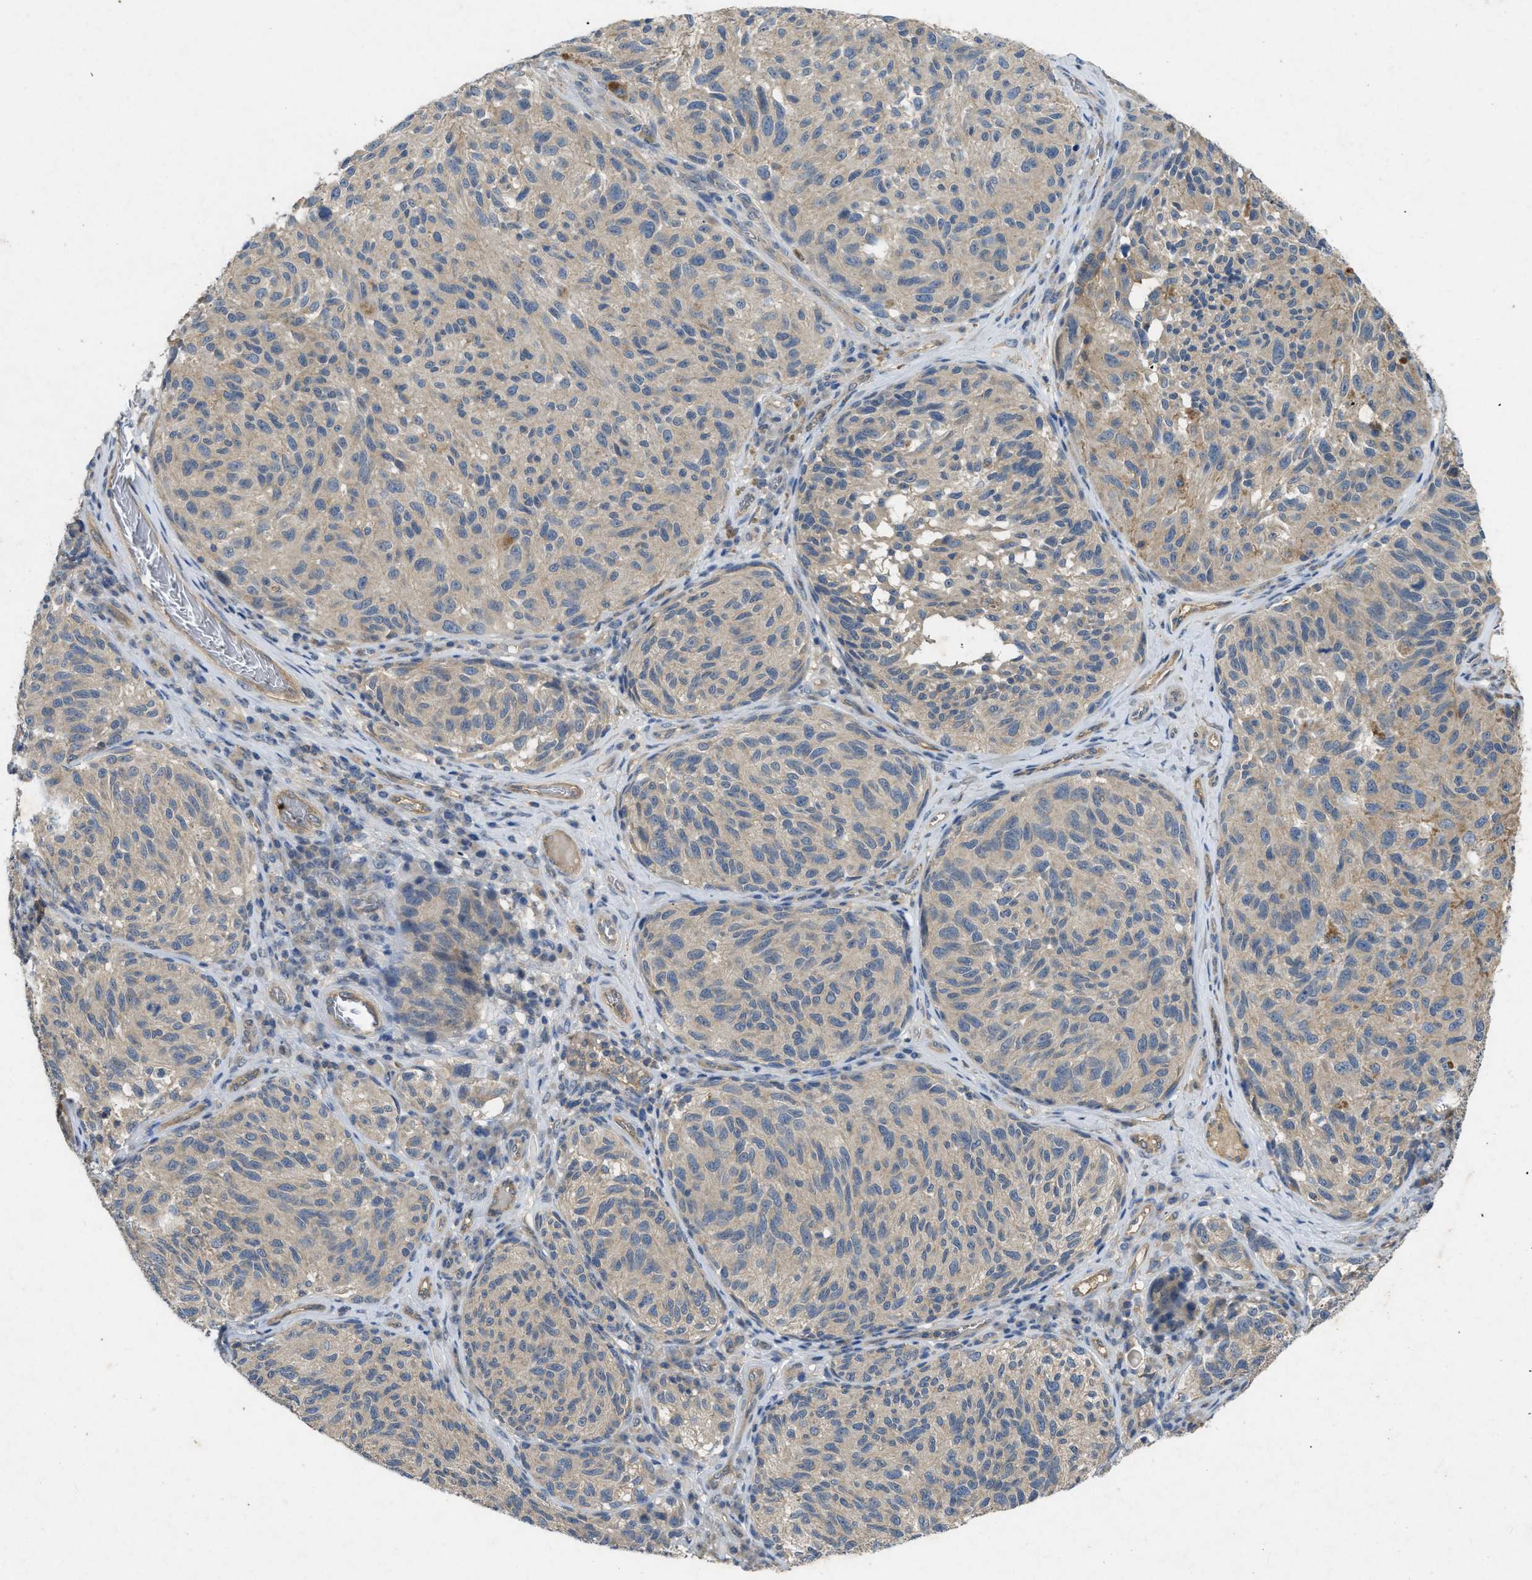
{"staining": {"intensity": "negative", "quantity": "none", "location": "none"}, "tissue": "melanoma", "cell_type": "Tumor cells", "image_type": "cancer", "snomed": [{"axis": "morphology", "description": "Malignant melanoma, NOS"}, {"axis": "topography", "description": "Skin"}], "caption": "The photomicrograph displays no significant staining in tumor cells of melanoma.", "gene": "PPP3CA", "patient": {"sex": "female", "age": 73}}